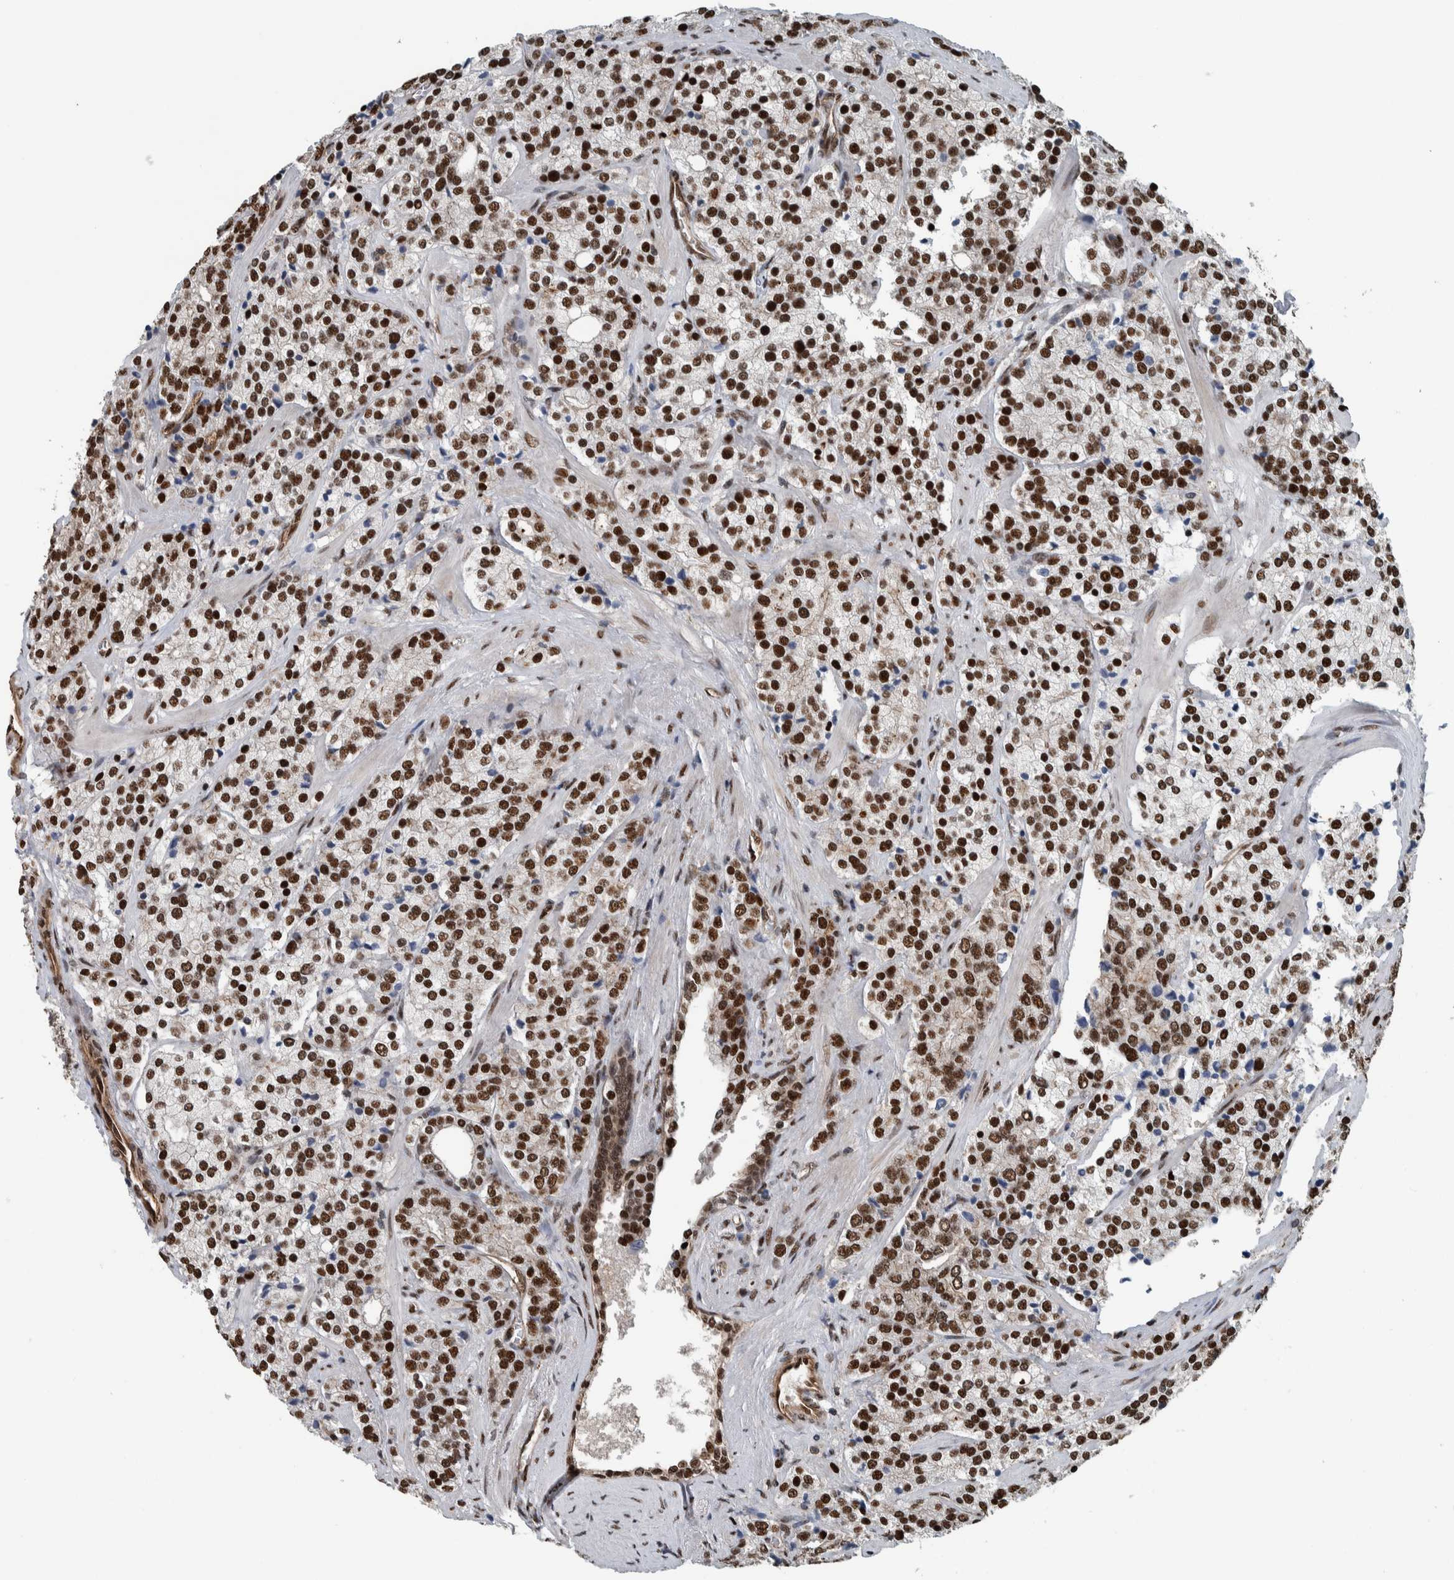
{"staining": {"intensity": "strong", "quantity": ">75%", "location": "nuclear"}, "tissue": "prostate cancer", "cell_type": "Tumor cells", "image_type": "cancer", "snomed": [{"axis": "morphology", "description": "Adenocarcinoma, High grade"}, {"axis": "topography", "description": "Prostate"}], "caption": "This histopathology image displays immunohistochemistry (IHC) staining of human prostate cancer, with high strong nuclear expression in about >75% of tumor cells.", "gene": "FAM135B", "patient": {"sex": "male", "age": 71}}